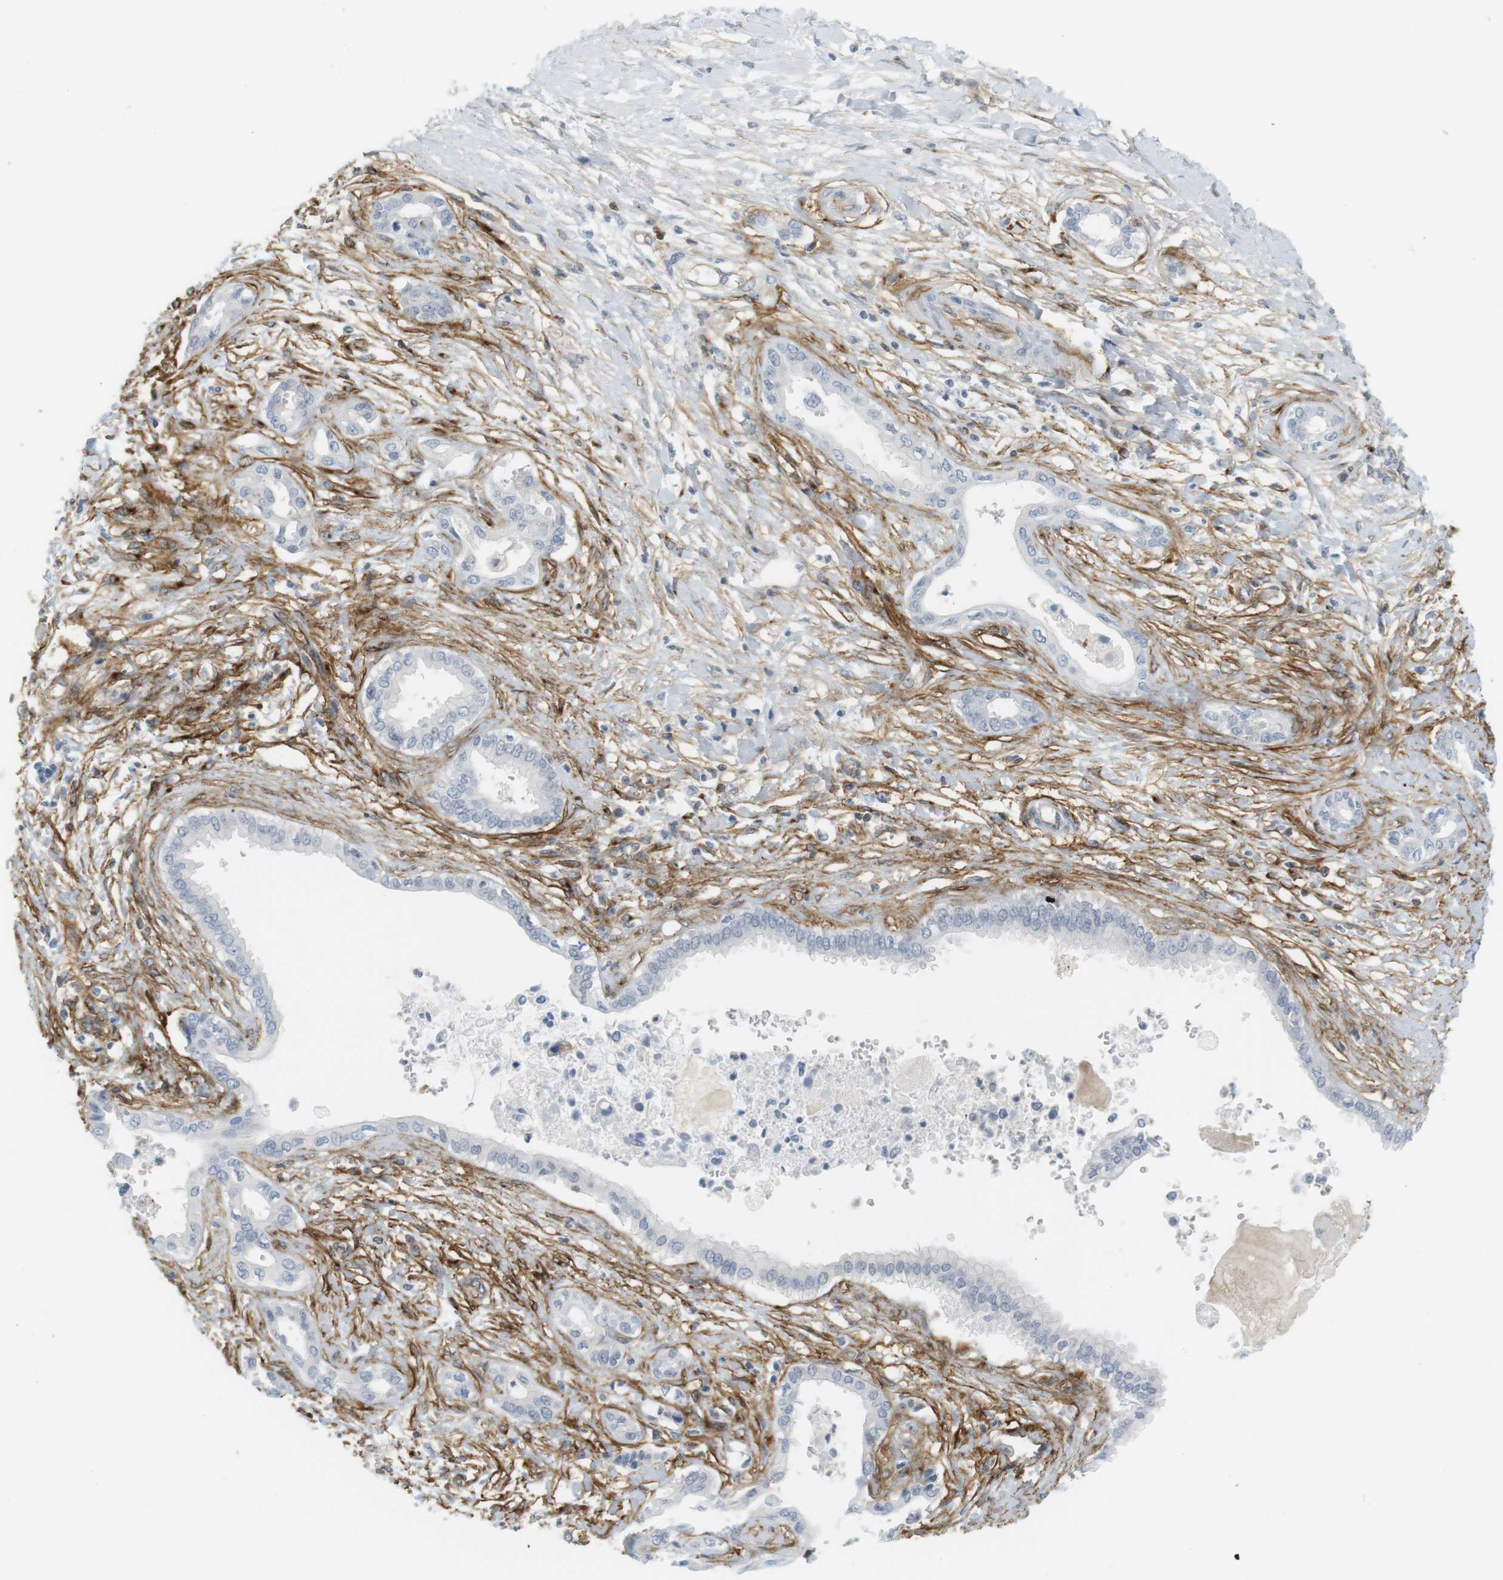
{"staining": {"intensity": "negative", "quantity": "none", "location": "none"}, "tissue": "pancreatic cancer", "cell_type": "Tumor cells", "image_type": "cancer", "snomed": [{"axis": "morphology", "description": "Adenocarcinoma, NOS"}, {"axis": "topography", "description": "Pancreas"}], "caption": "An immunohistochemistry photomicrograph of pancreatic cancer is shown. There is no staining in tumor cells of pancreatic cancer.", "gene": "F2R", "patient": {"sex": "male", "age": 56}}